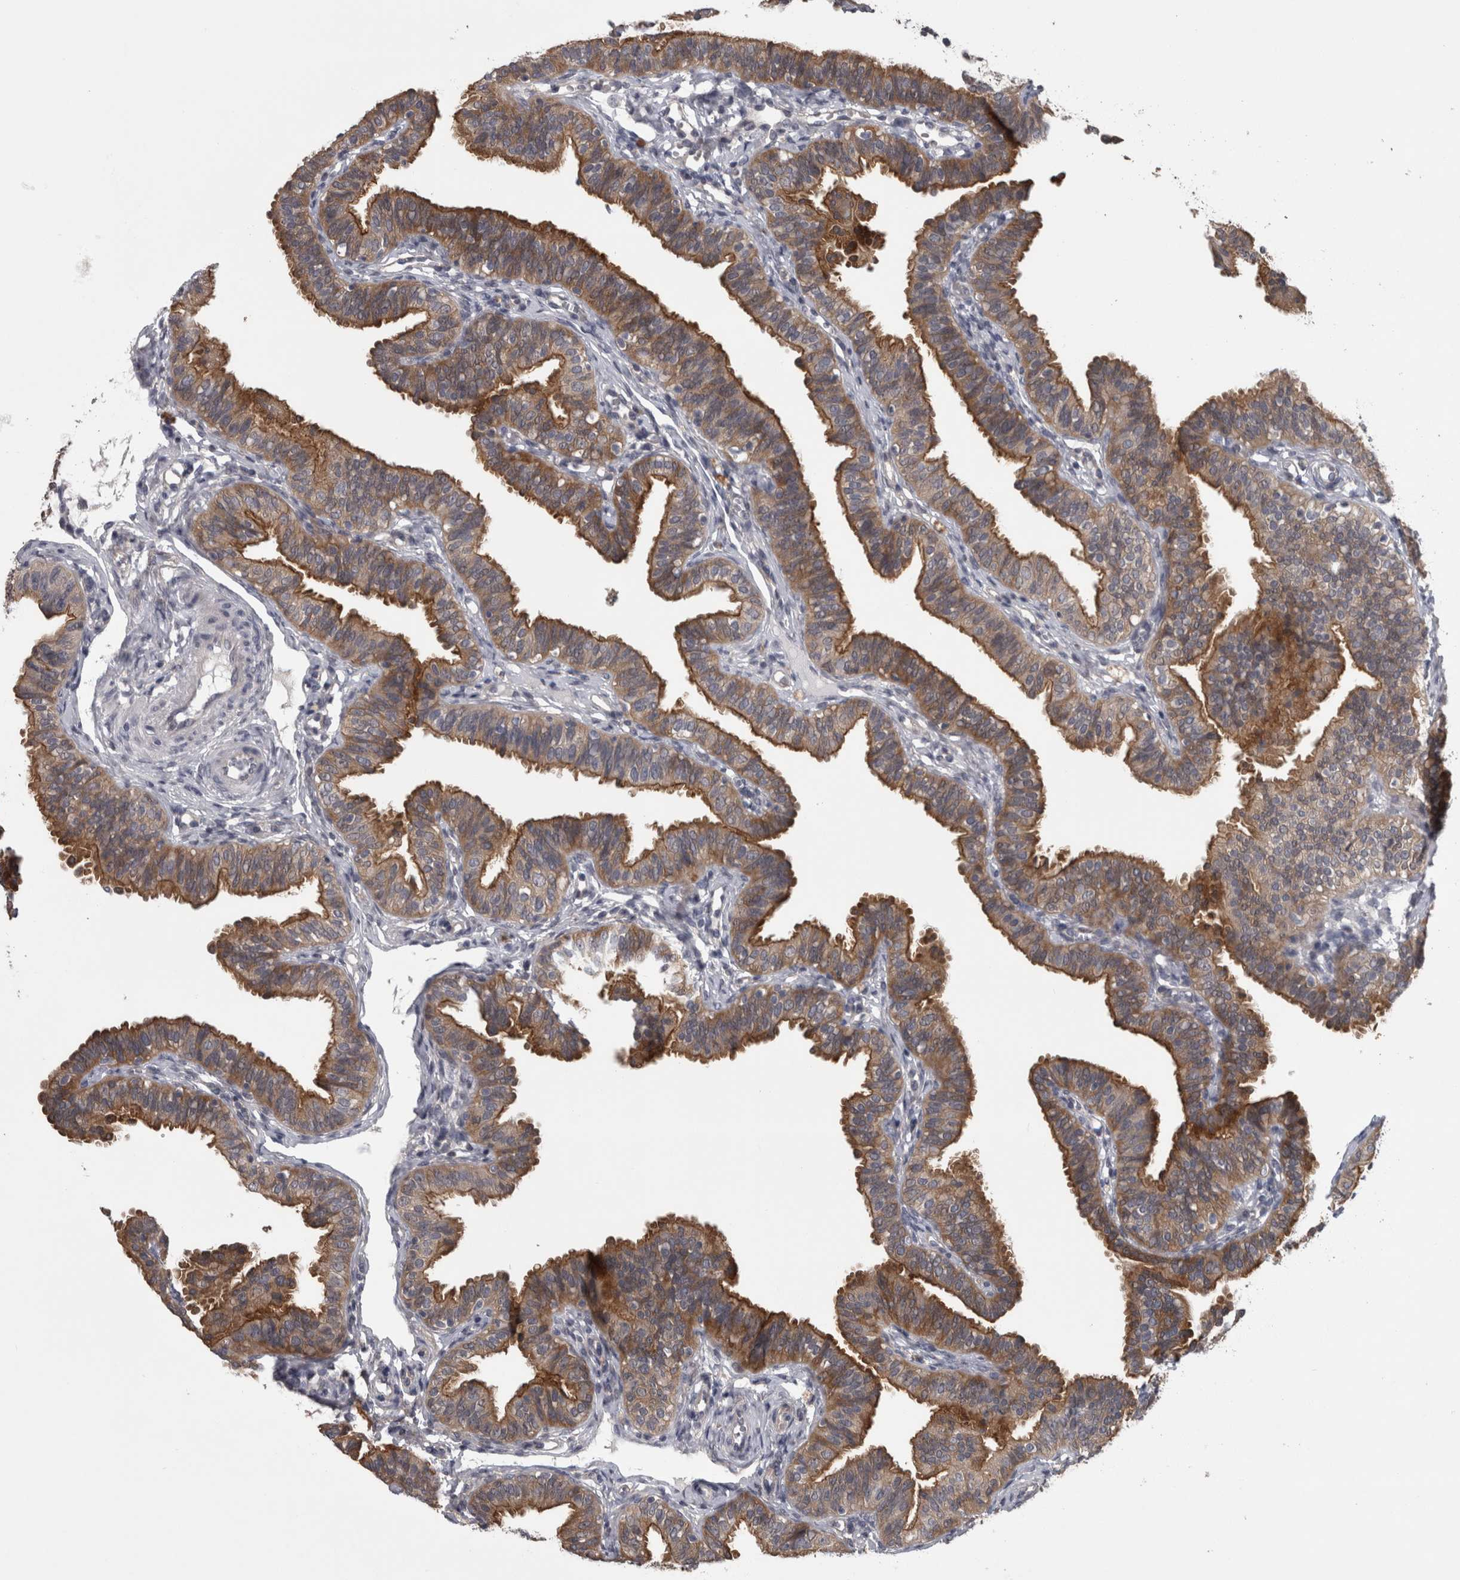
{"staining": {"intensity": "strong", "quantity": ">75%", "location": "cytoplasmic/membranous"}, "tissue": "fallopian tube", "cell_type": "Glandular cells", "image_type": "normal", "snomed": [{"axis": "morphology", "description": "Normal tissue, NOS"}, {"axis": "topography", "description": "Fallopian tube"}], "caption": "About >75% of glandular cells in unremarkable fallopian tube show strong cytoplasmic/membranous protein staining as visualized by brown immunohistochemical staining.", "gene": "PRKCI", "patient": {"sex": "female", "age": 35}}